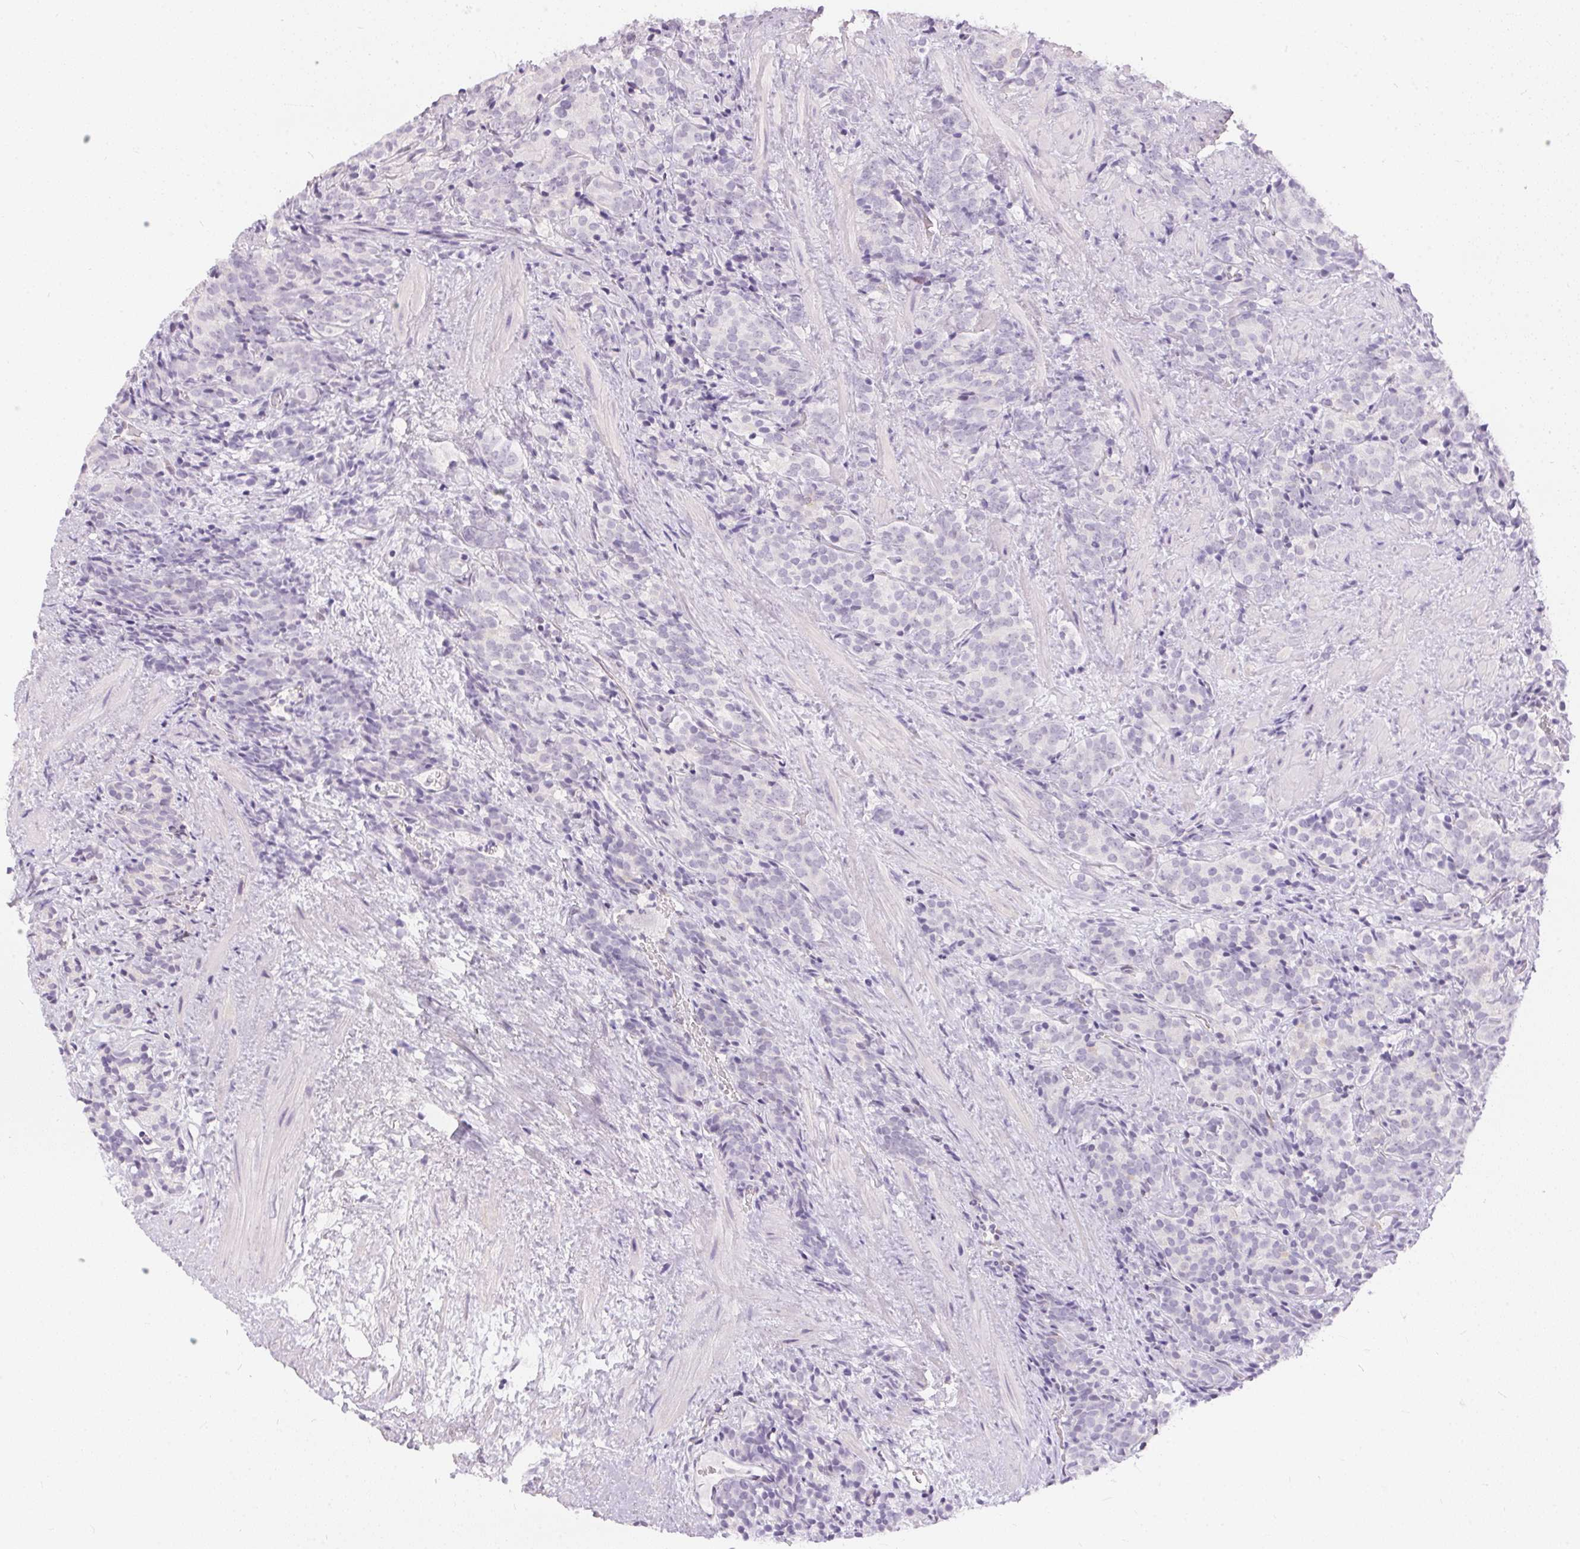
{"staining": {"intensity": "negative", "quantity": "none", "location": "none"}, "tissue": "prostate cancer", "cell_type": "Tumor cells", "image_type": "cancer", "snomed": [{"axis": "morphology", "description": "Adenocarcinoma, High grade"}, {"axis": "topography", "description": "Prostate"}], "caption": "This is an immunohistochemistry (IHC) image of high-grade adenocarcinoma (prostate). There is no expression in tumor cells.", "gene": "GBP6", "patient": {"sex": "male", "age": 84}}